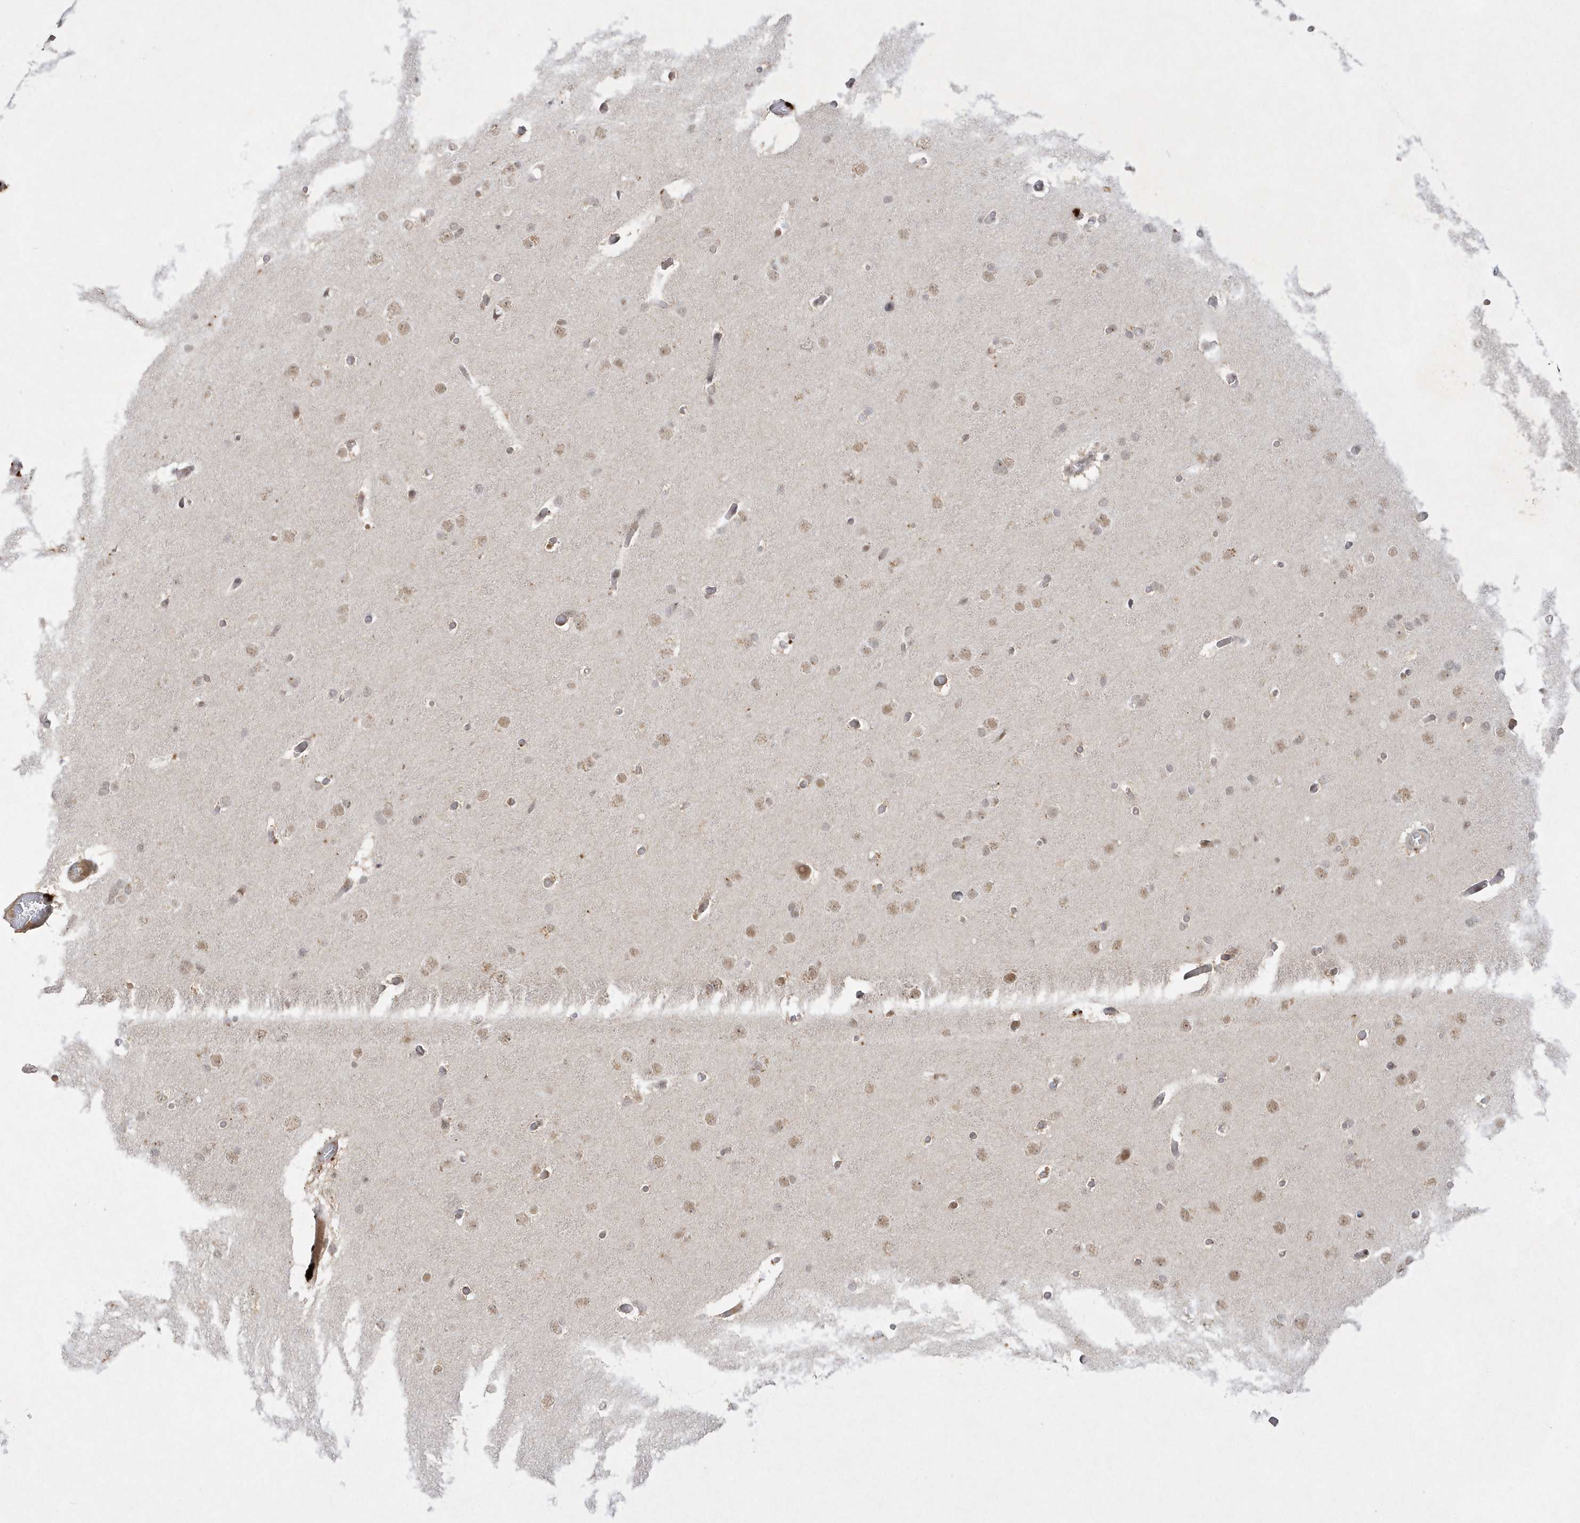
{"staining": {"intensity": "moderate", "quantity": ">75%", "location": "nuclear"}, "tissue": "glioma", "cell_type": "Tumor cells", "image_type": "cancer", "snomed": [{"axis": "morphology", "description": "Glioma, malignant, High grade"}, {"axis": "topography", "description": "Cerebral cortex"}], "caption": "Immunohistochemistry (DAB) staining of human glioma demonstrates moderate nuclear protein staining in about >75% of tumor cells. The staining was performed using DAB (3,3'-diaminobenzidine), with brown indicating positive protein expression. Nuclei are stained blue with hematoxylin.", "gene": "CPSF3", "patient": {"sex": "female", "age": 36}}